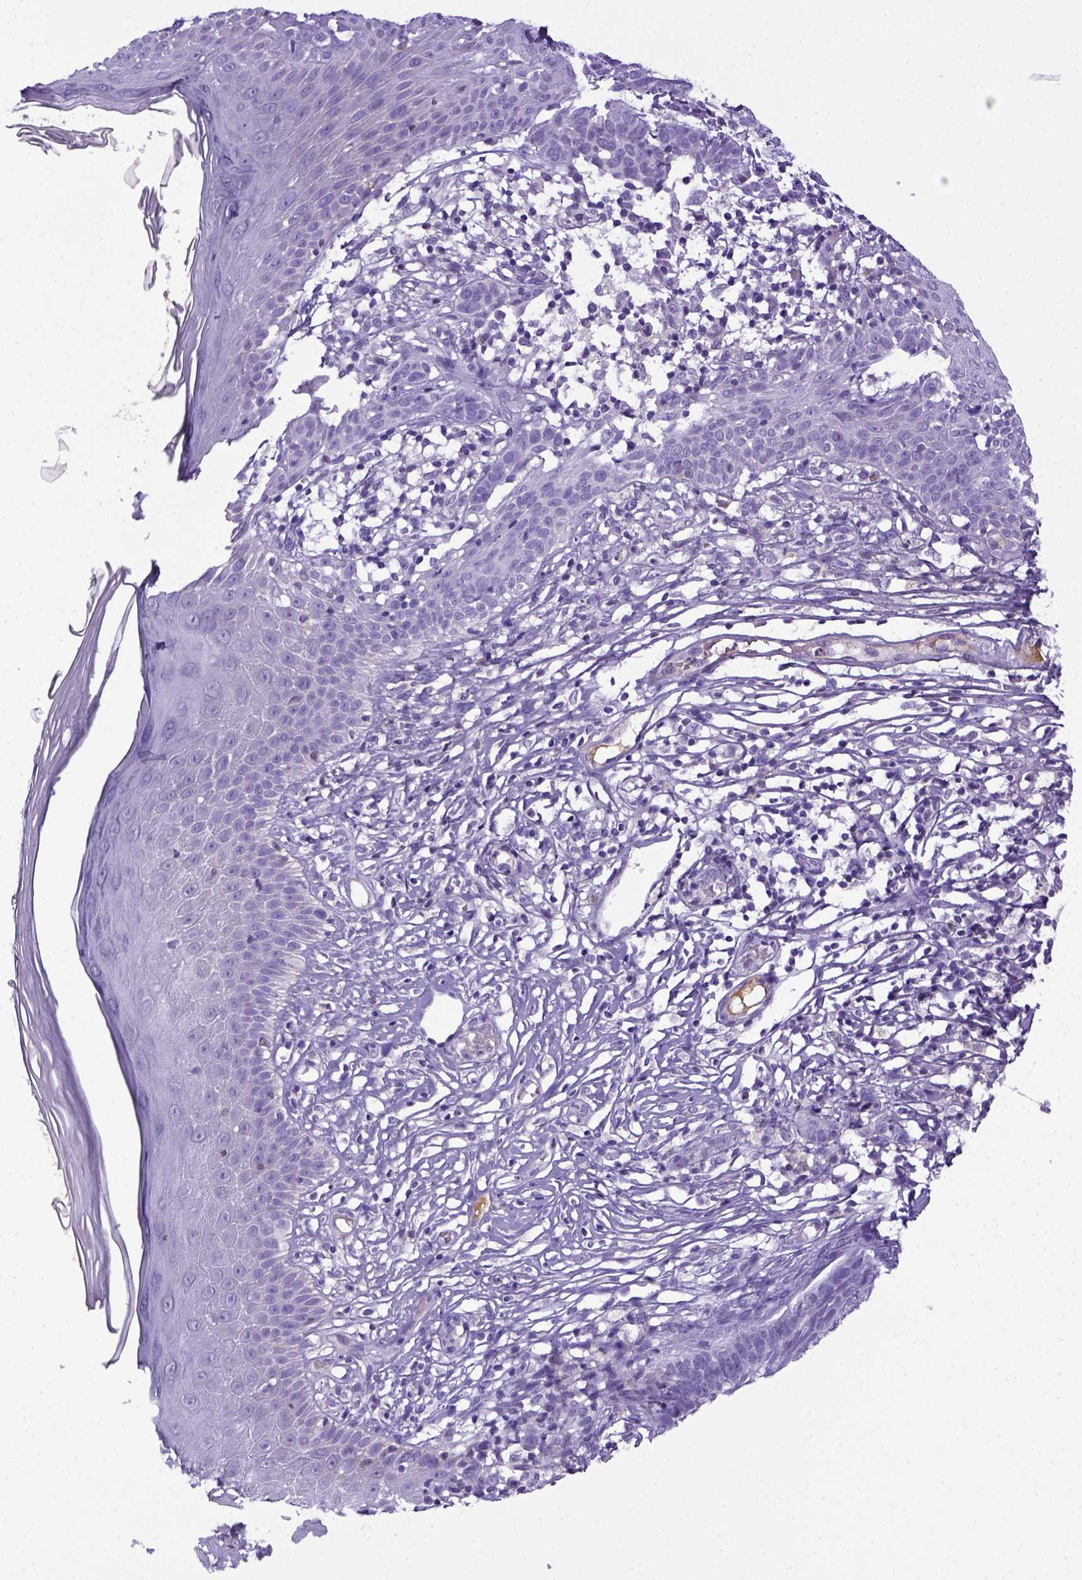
{"staining": {"intensity": "negative", "quantity": "none", "location": "none"}, "tissue": "skin cancer", "cell_type": "Tumor cells", "image_type": "cancer", "snomed": [{"axis": "morphology", "description": "Basal cell carcinoma"}, {"axis": "topography", "description": "Skin"}], "caption": "Basal cell carcinoma (skin) was stained to show a protein in brown. There is no significant staining in tumor cells.", "gene": "ITIH4", "patient": {"sex": "male", "age": 85}}